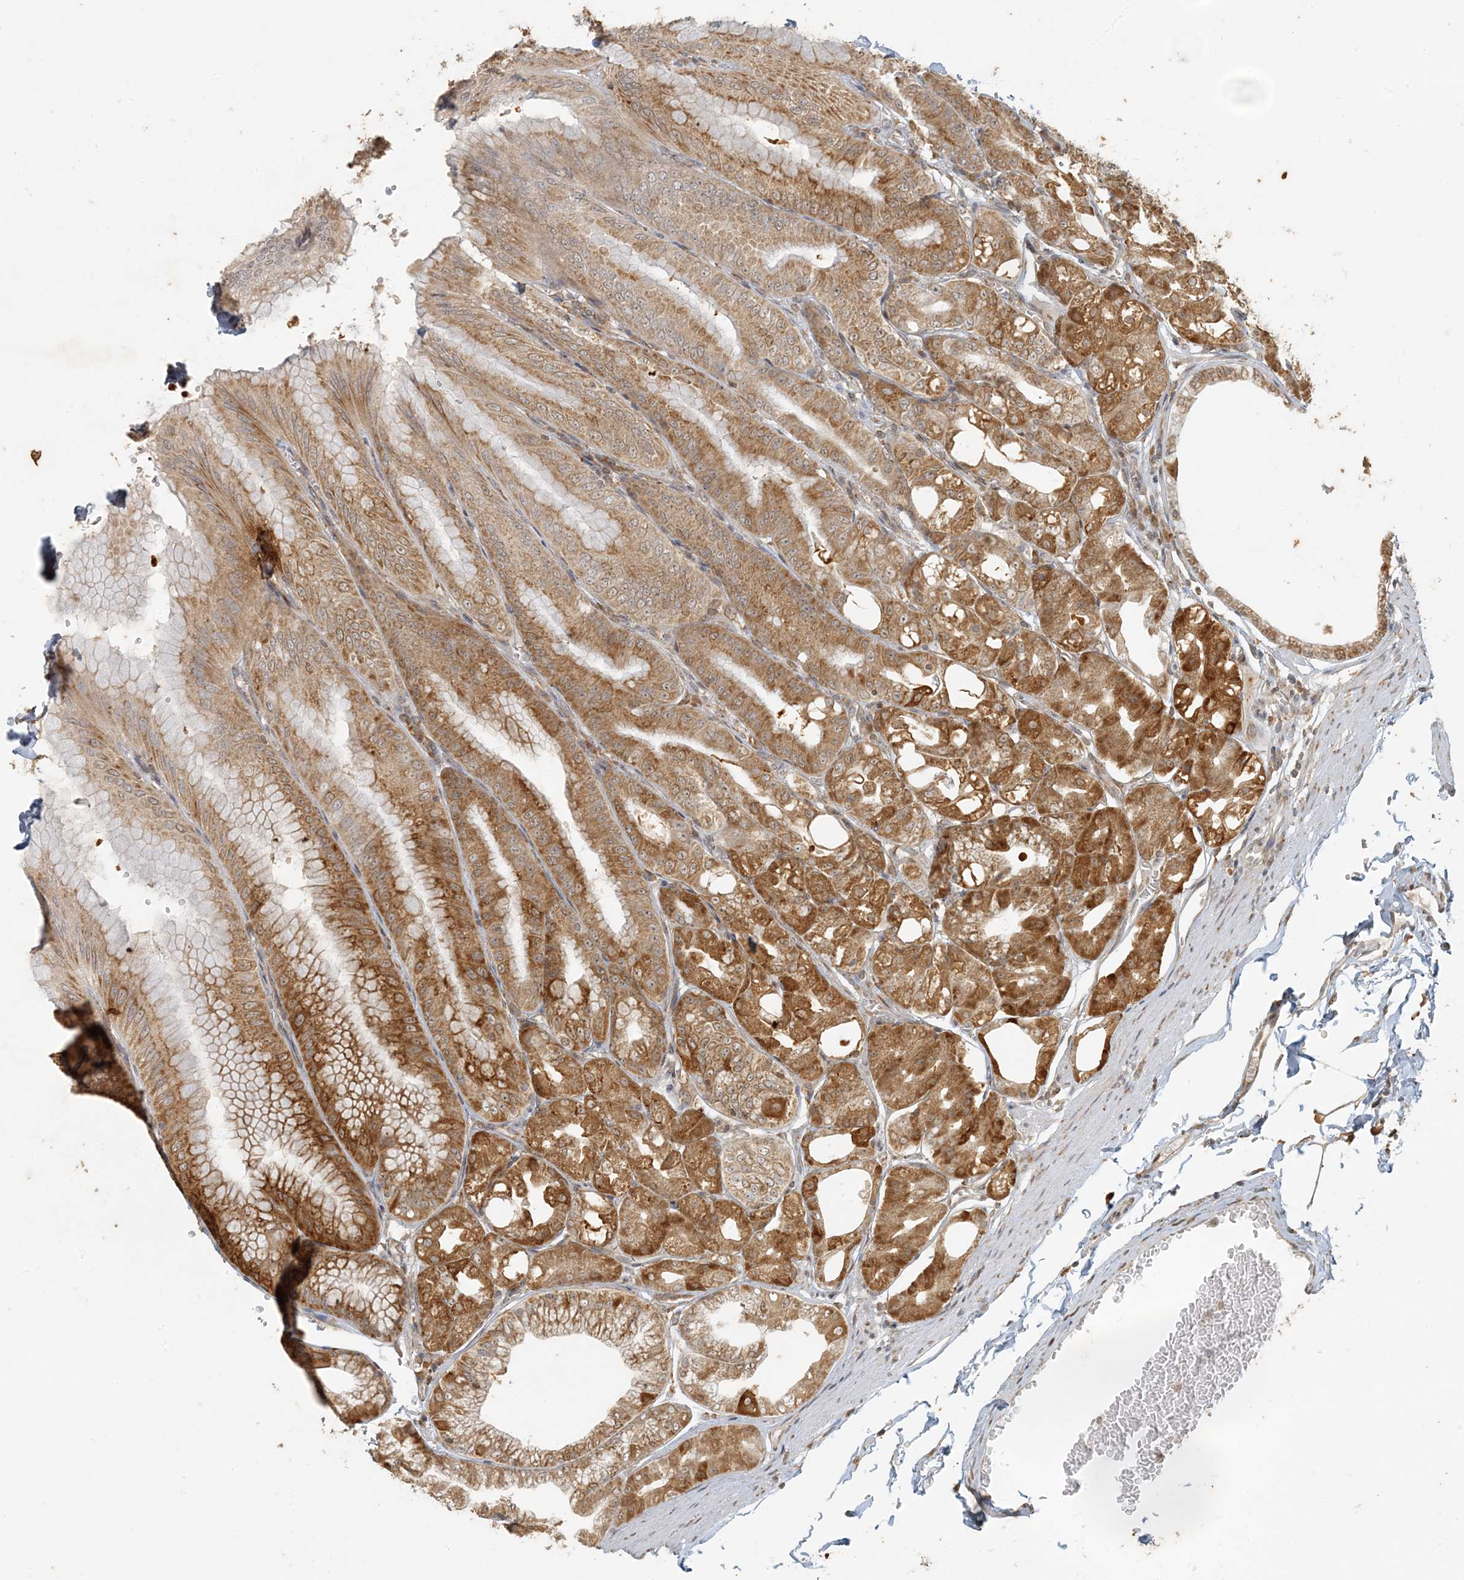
{"staining": {"intensity": "moderate", "quantity": ">75%", "location": "cytoplasmic/membranous"}, "tissue": "stomach", "cell_type": "Glandular cells", "image_type": "normal", "snomed": [{"axis": "morphology", "description": "Normal tissue, NOS"}, {"axis": "topography", "description": "Stomach, lower"}], "caption": "A histopathology image of human stomach stained for a protein exhibits moderate cytoplasmic/membranous brown staining in glandular cells. (IHC, brightfield microscopy, high magnification).", "gene": "AK9", "patient": {"sex": "male", "age": 71}}